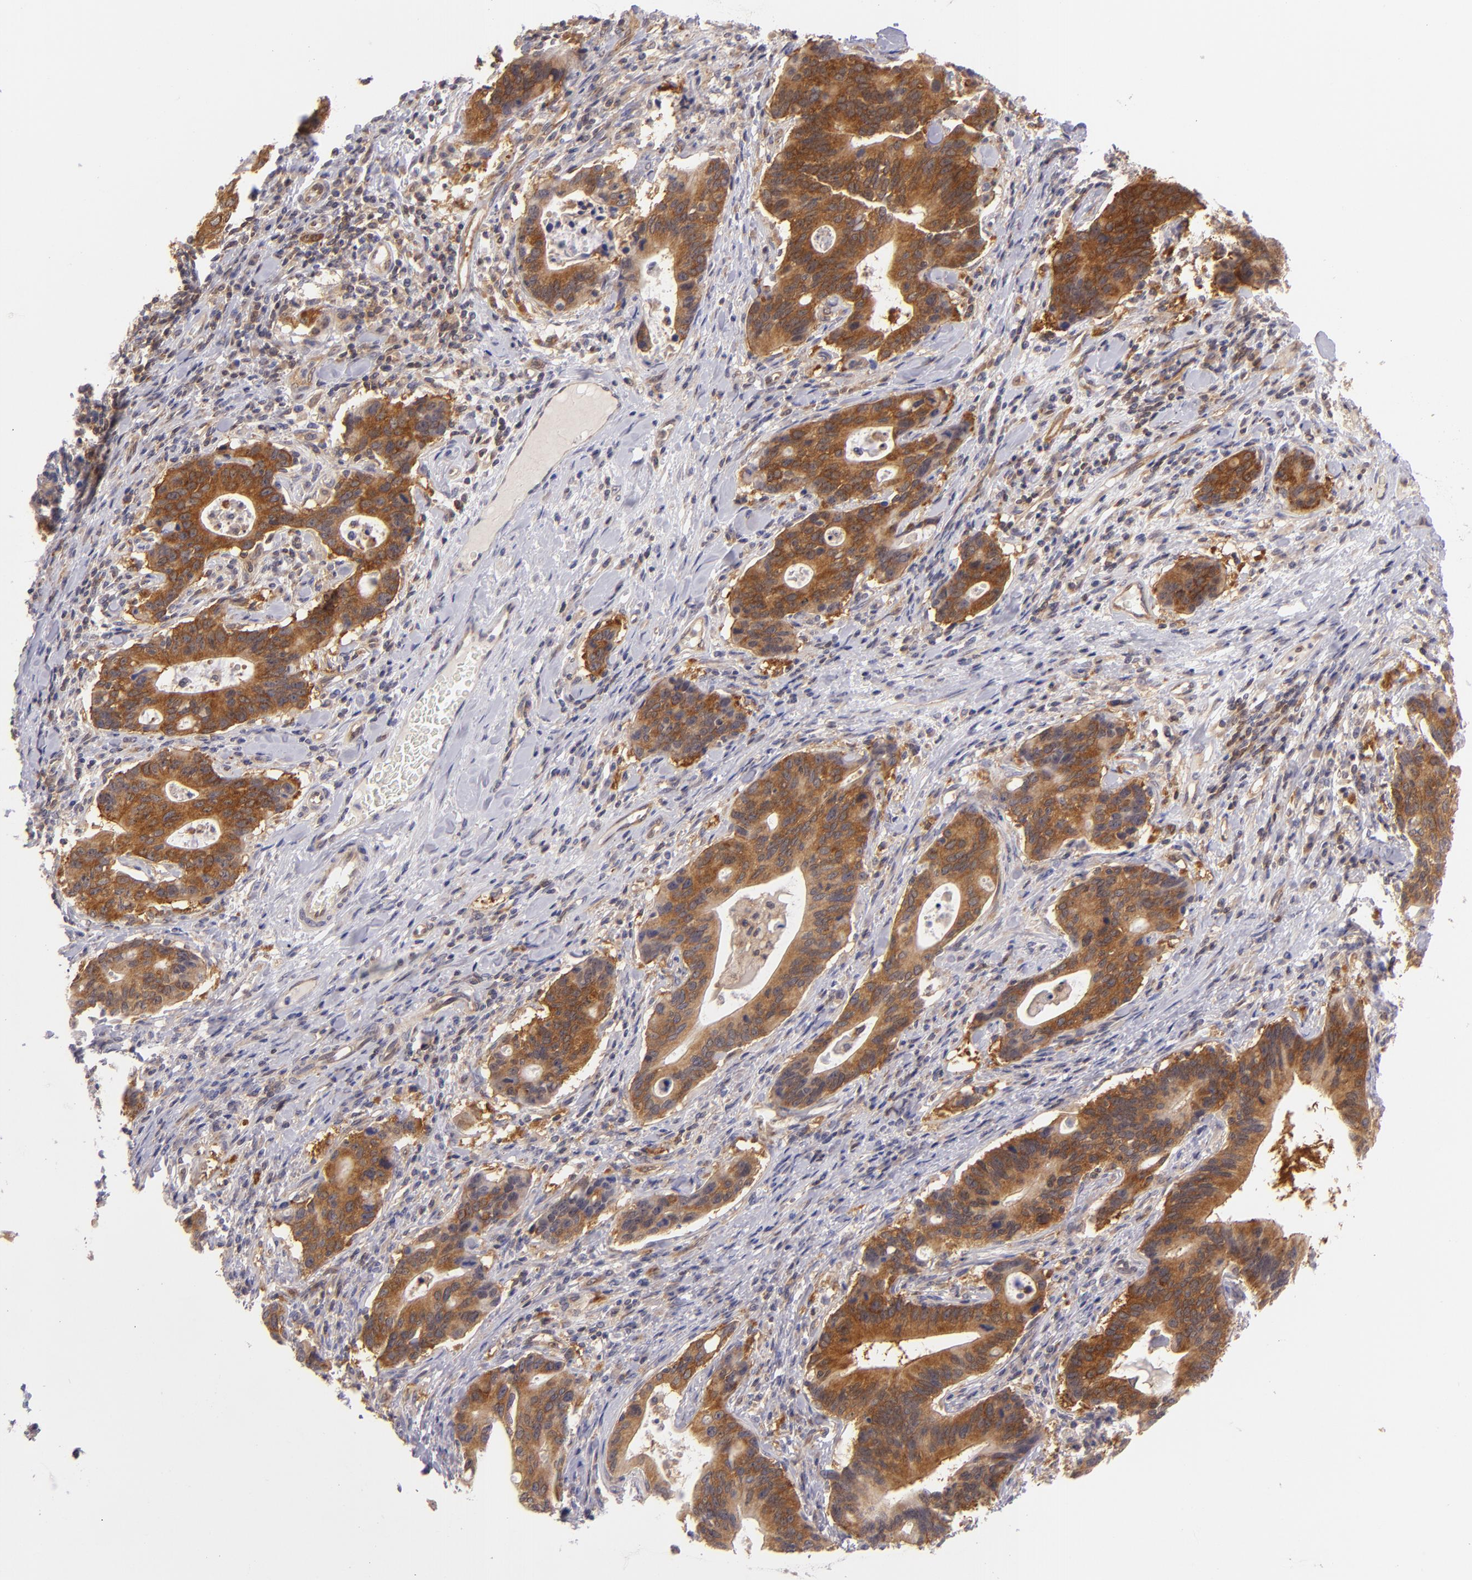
{"staining": {"intensity": "strong", "quantity": ">75%", "location": "cytoplasmic/membranous"}, "tissue": "stomach cancer", "cell_type": "Tumor cells", "image_type": "cancer", "snomed": [{"axis": "morphology", "description": "Adenocarcinoma, NOS"}, {"axis": "topography", "description": "Esophagus"}, {"axis": "topography", "description": "Stomach"}], "caption": "Tumor cells exhibit strong cytoplasmic/membranous staining in about >75% of cells in adenocarcinoma (stomach).", "gene": "PTPN13", "patient": {"sex": "male", "age": 74}}